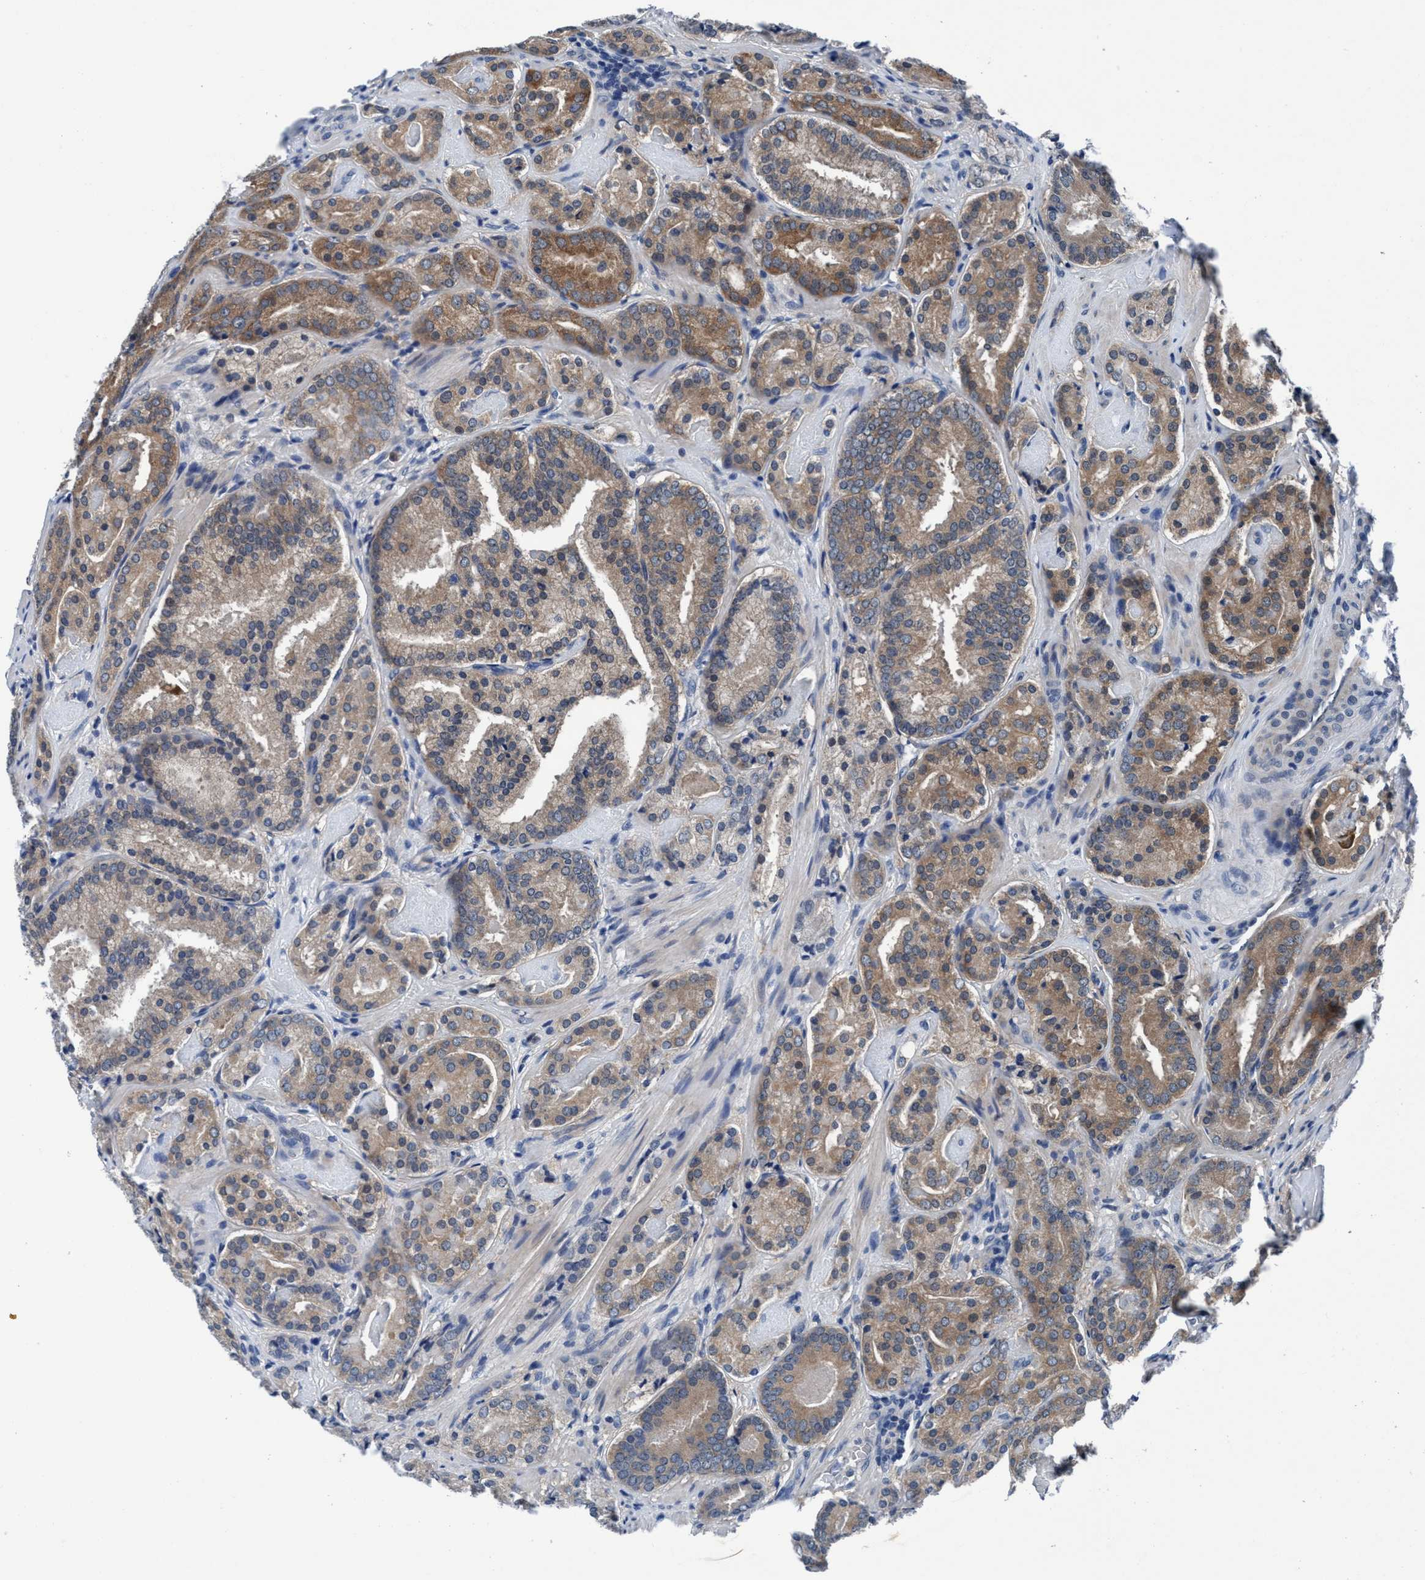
{"staining": {"intensity": "moderate", "quantity": ">75%", "location": "cytoplasmic/membranous"}, "tissue": "prostate cancer", "cell_type": "Tumor cells", "image_type": "cancer", "snomed": [{"axis": "morphology", "description": "Adenocarcinoma, Low grade"}, {"axis": "topography", "description": "Prostate"}], "caption": "Immunohistochemical staining of human low-grade adenocarcinoma (prostate) shows medium levels of moderate cytoplasmic/membranous staining in about >75% of tumor cells.", "gene": "TMEM94", "patient": {"sex": "male", "age": 69}}